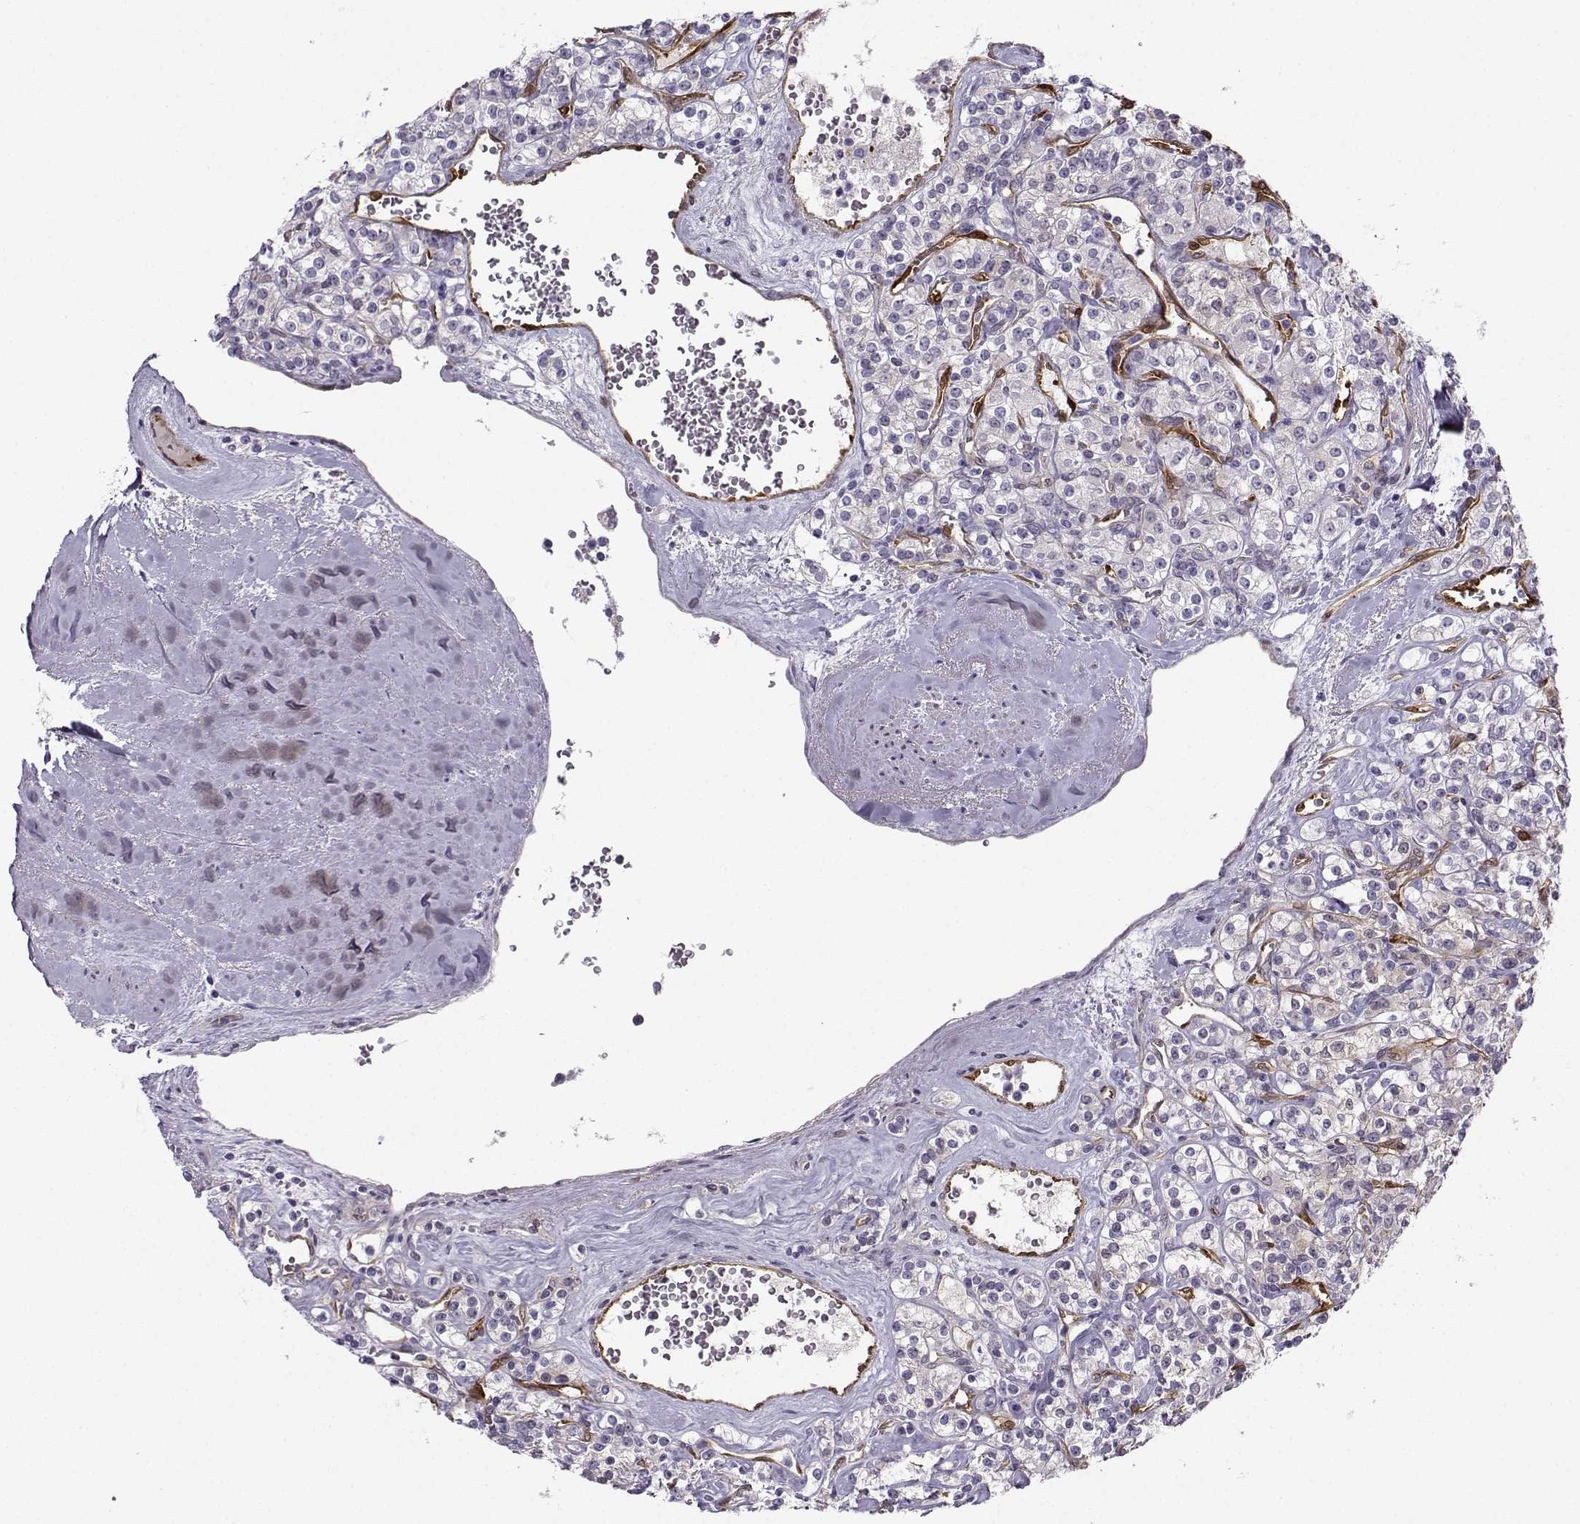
{"staining": {"intensity": "weak", "quantity": "<25%", "location": "cytoplasmic/membranous"}, "tissue": "renal cancer", "cell_type": "Tumor cells", "image_type": "cancer", "snomed": [{"axis": "morphology", "description": "Adenocarcinoma, NOS"}, {"axis": "topography", "description": "Kidney"}], "caption": "Immunohistochemistry (IHC) image of neoplastic tissue: renal cancer (adenocarcinoma) stained with DAB (3,3'-diaminobenzidine) shows no significant protein expression in tumor cells.", "gene": "NQO1", "patient": {"sex": "male", "age": 77}}